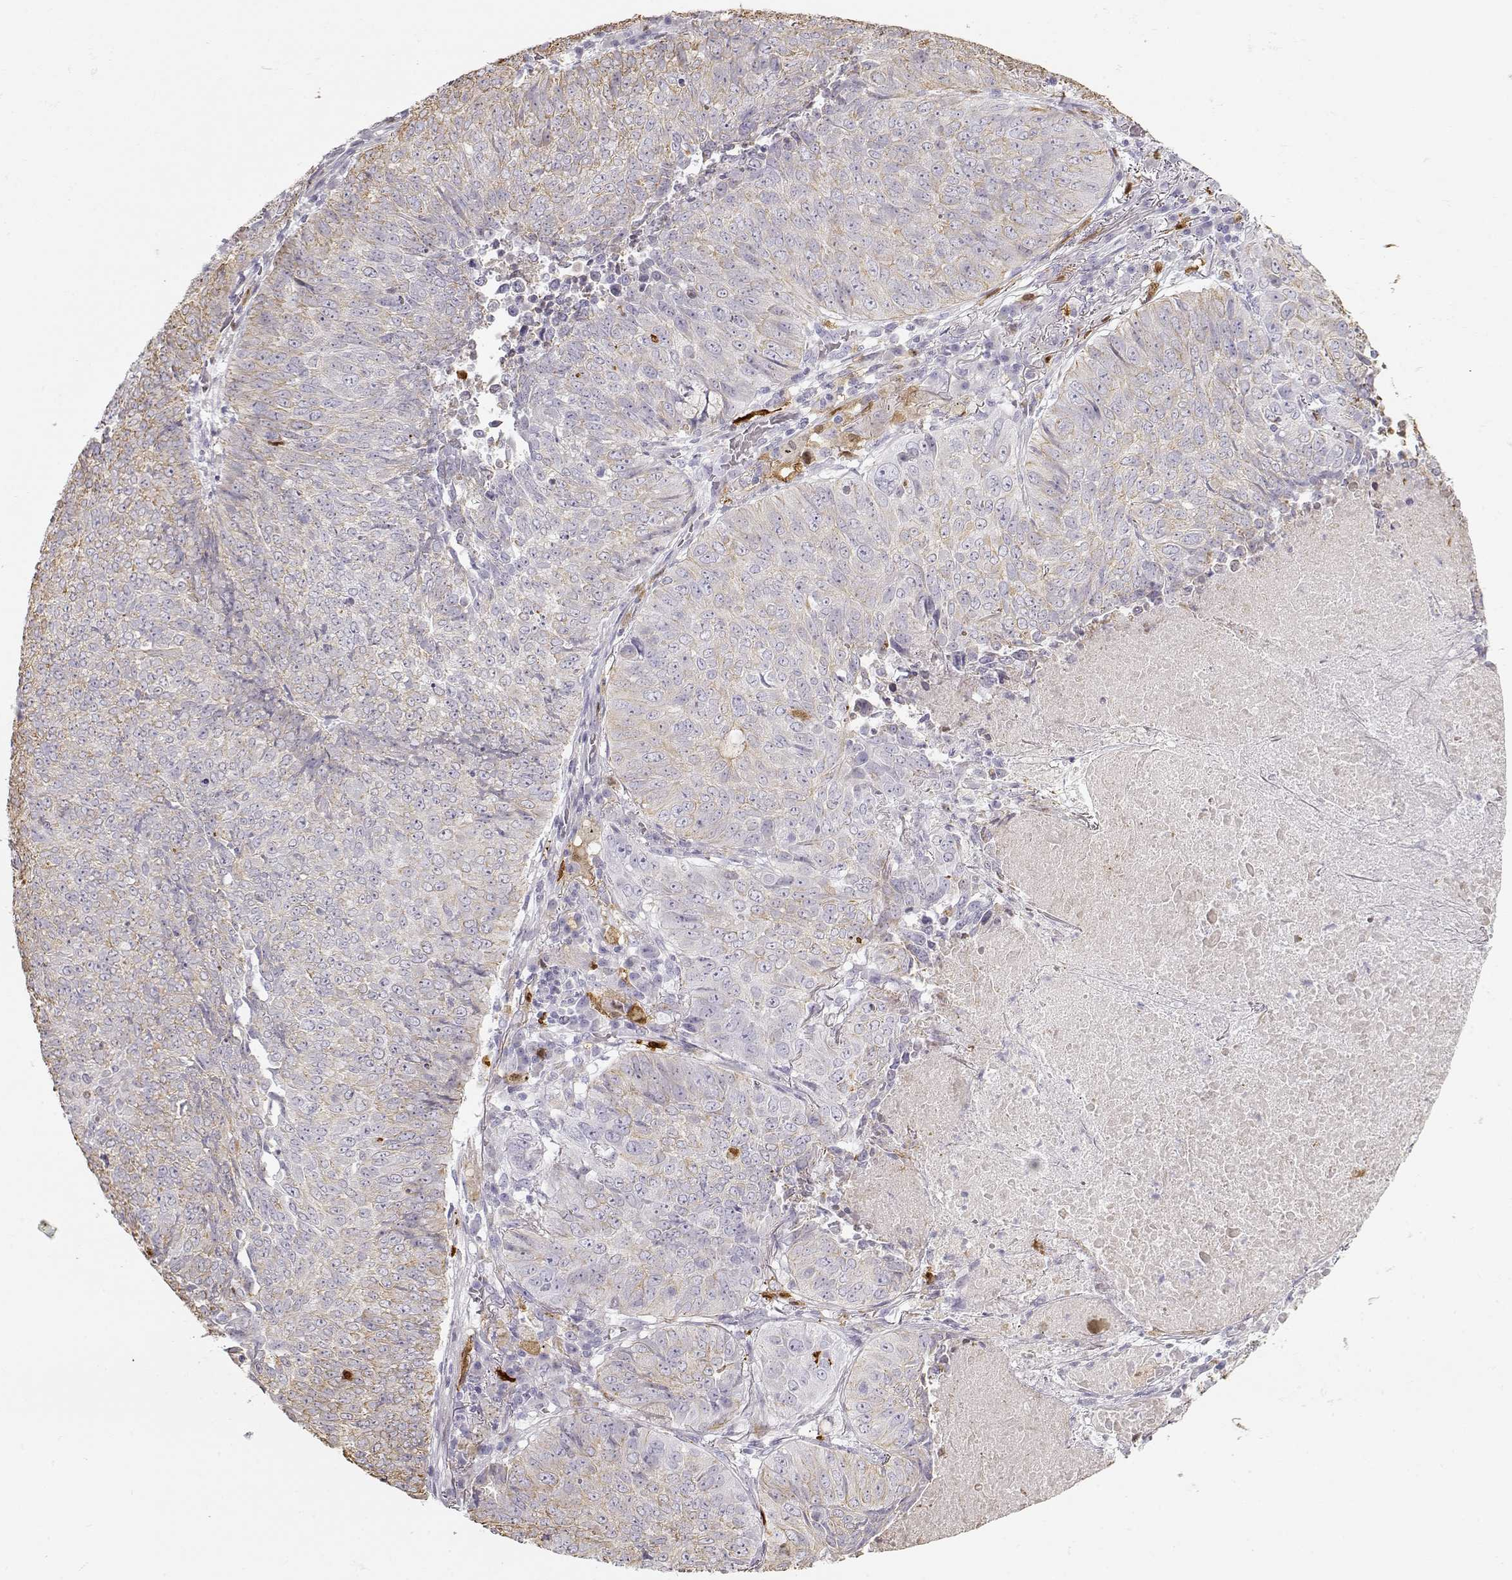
{"staining": {"intensity": "weak", "quantity": "<25%", "location": "cytoplasmic/membranous"}, "tissue": "lung cancer", "cell_type": "Tumor cells", "image_type": "cancer", "snomed": [{"axis": "morphology", "description": "Normal tissue, NOS"}, {"axis": "morphology", "description": "Squamous cell carcinoma, NOS"}, {"axis": "topography", "description": "Bronchus"}, {"axis": "topography", "description": "Lung"}], "caption": "DAB immunohistochemical staining of human lung squamous cell carcinoma shows no significant expression in tumor cells.", "gene": "S100B", "patient": {"sex": "male", "age": 64}}